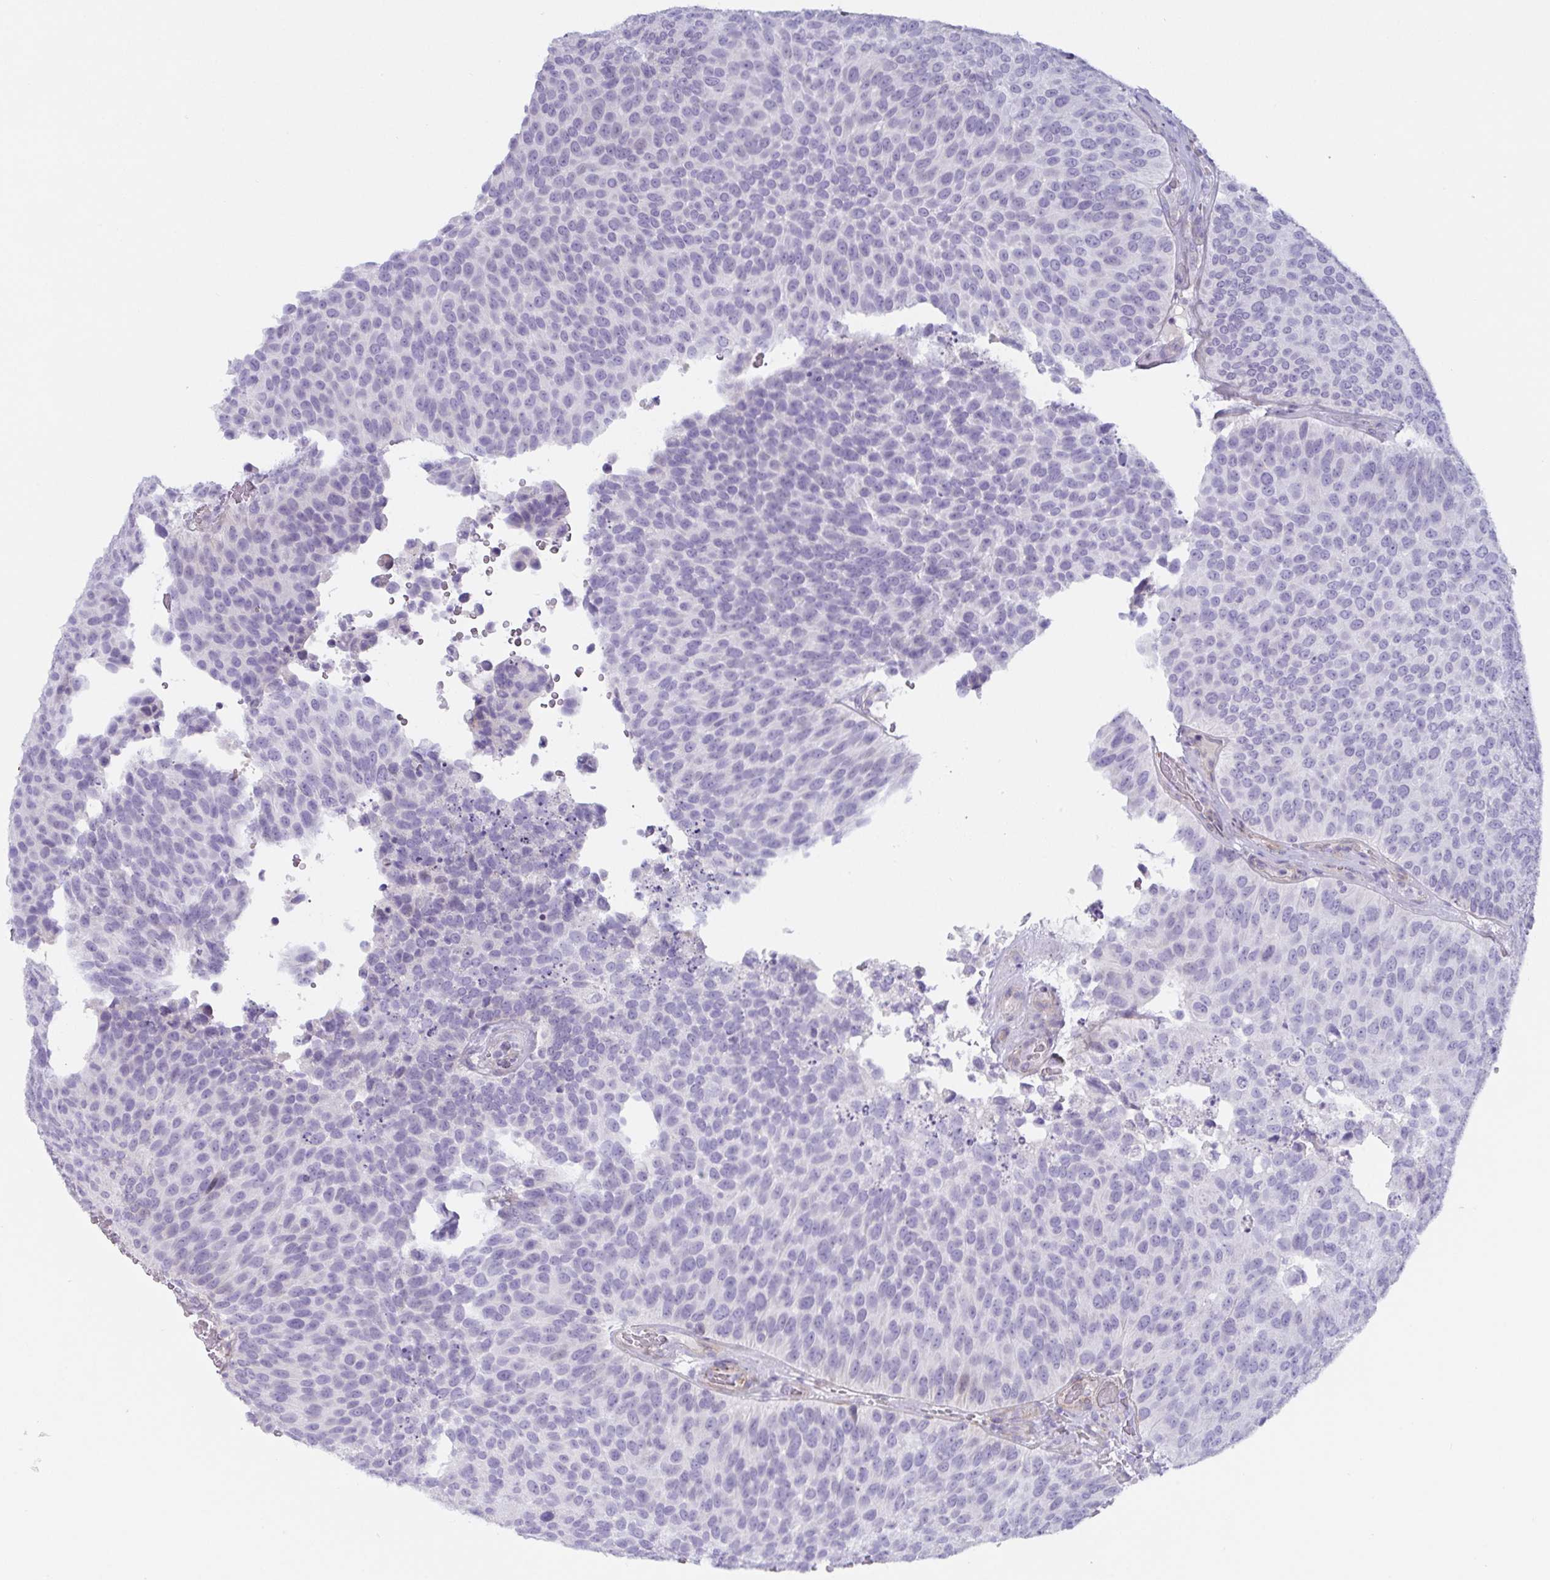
{"staining": {"intensity": "negative", "quantity": "none", "location": "none"}, "tissue": "urothelial cancer", "cell_type": "Tumor cells", "image_type": "cancer", "snomed": [{"axis": "morphology", "description": "Urothelial carcinoma, Low grade"}, {"axis": "topography", "description": "Urinary bladder"}], "caption": "IHC histopathology image of urothelial cancer stained for a protein (brown), which shows no positivity in tumor cells.", "gene": "OR5P3", "patient": {"sex": "male", "age": 76}}